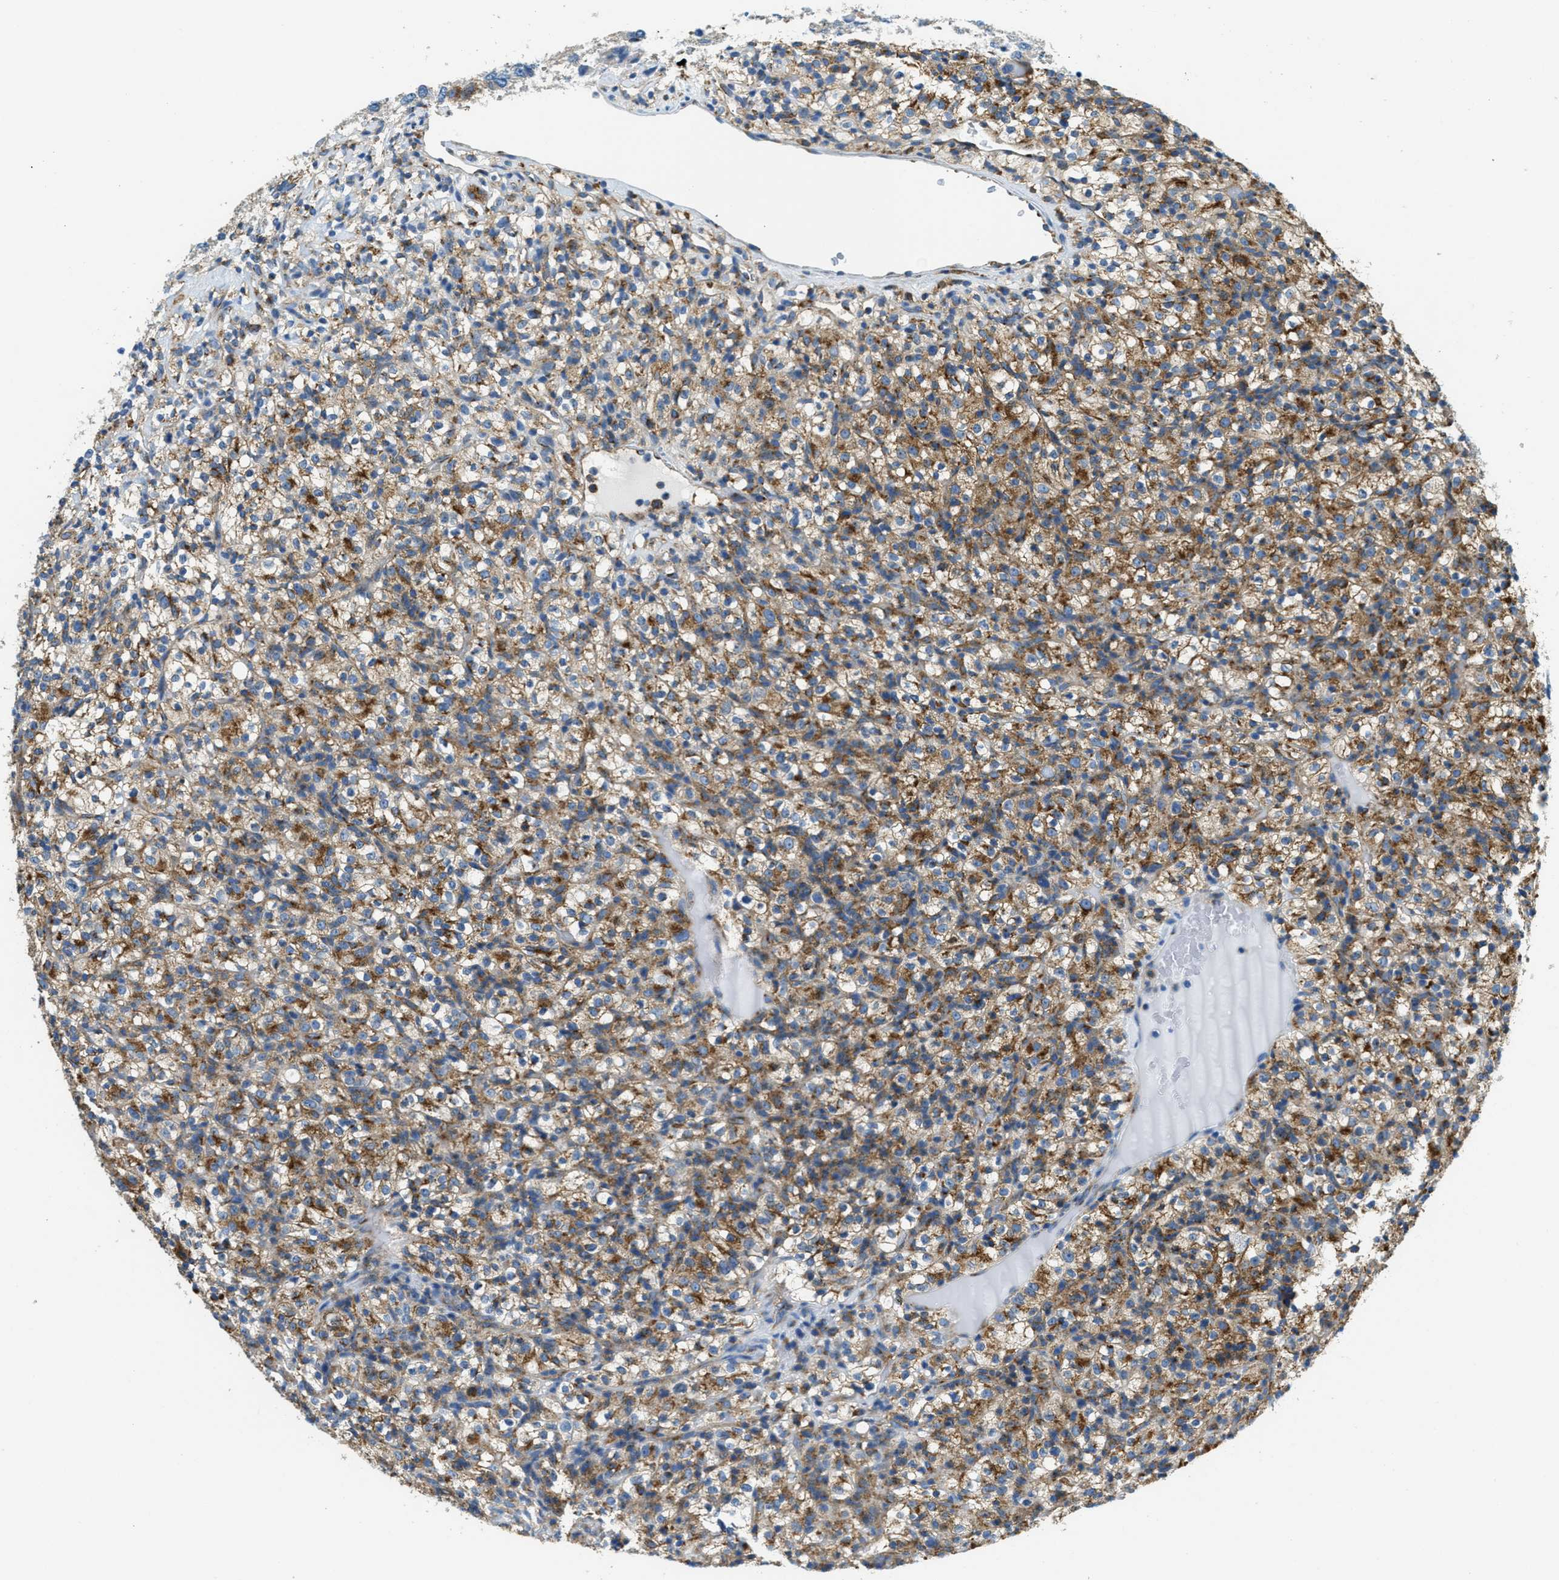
{"staining": {"intensity": "moderate", "quantity": ">75%", "location": "cytoplasmic/membranous"}, "tissue": "renal cancer", "cell_type": "Tumor cells", "image_type": "cancer", "snomed": [{"axis": "morphology", "description": "Normal tissue, NOS"}, {"axis": "morphology", "description": "Adenocarcinoma, NOS"}, {"axis": "topography", "description": "Kidney"}], "caption": "This histopathology image exhibits immunohistochemistry staining of human renal adenocarcinoma, with medium moderate cytoplasmic/membranous staining in about >75% of tumor cells.", "gene": "AP2B1", "patient": {"sex": "female", "age": 72}}